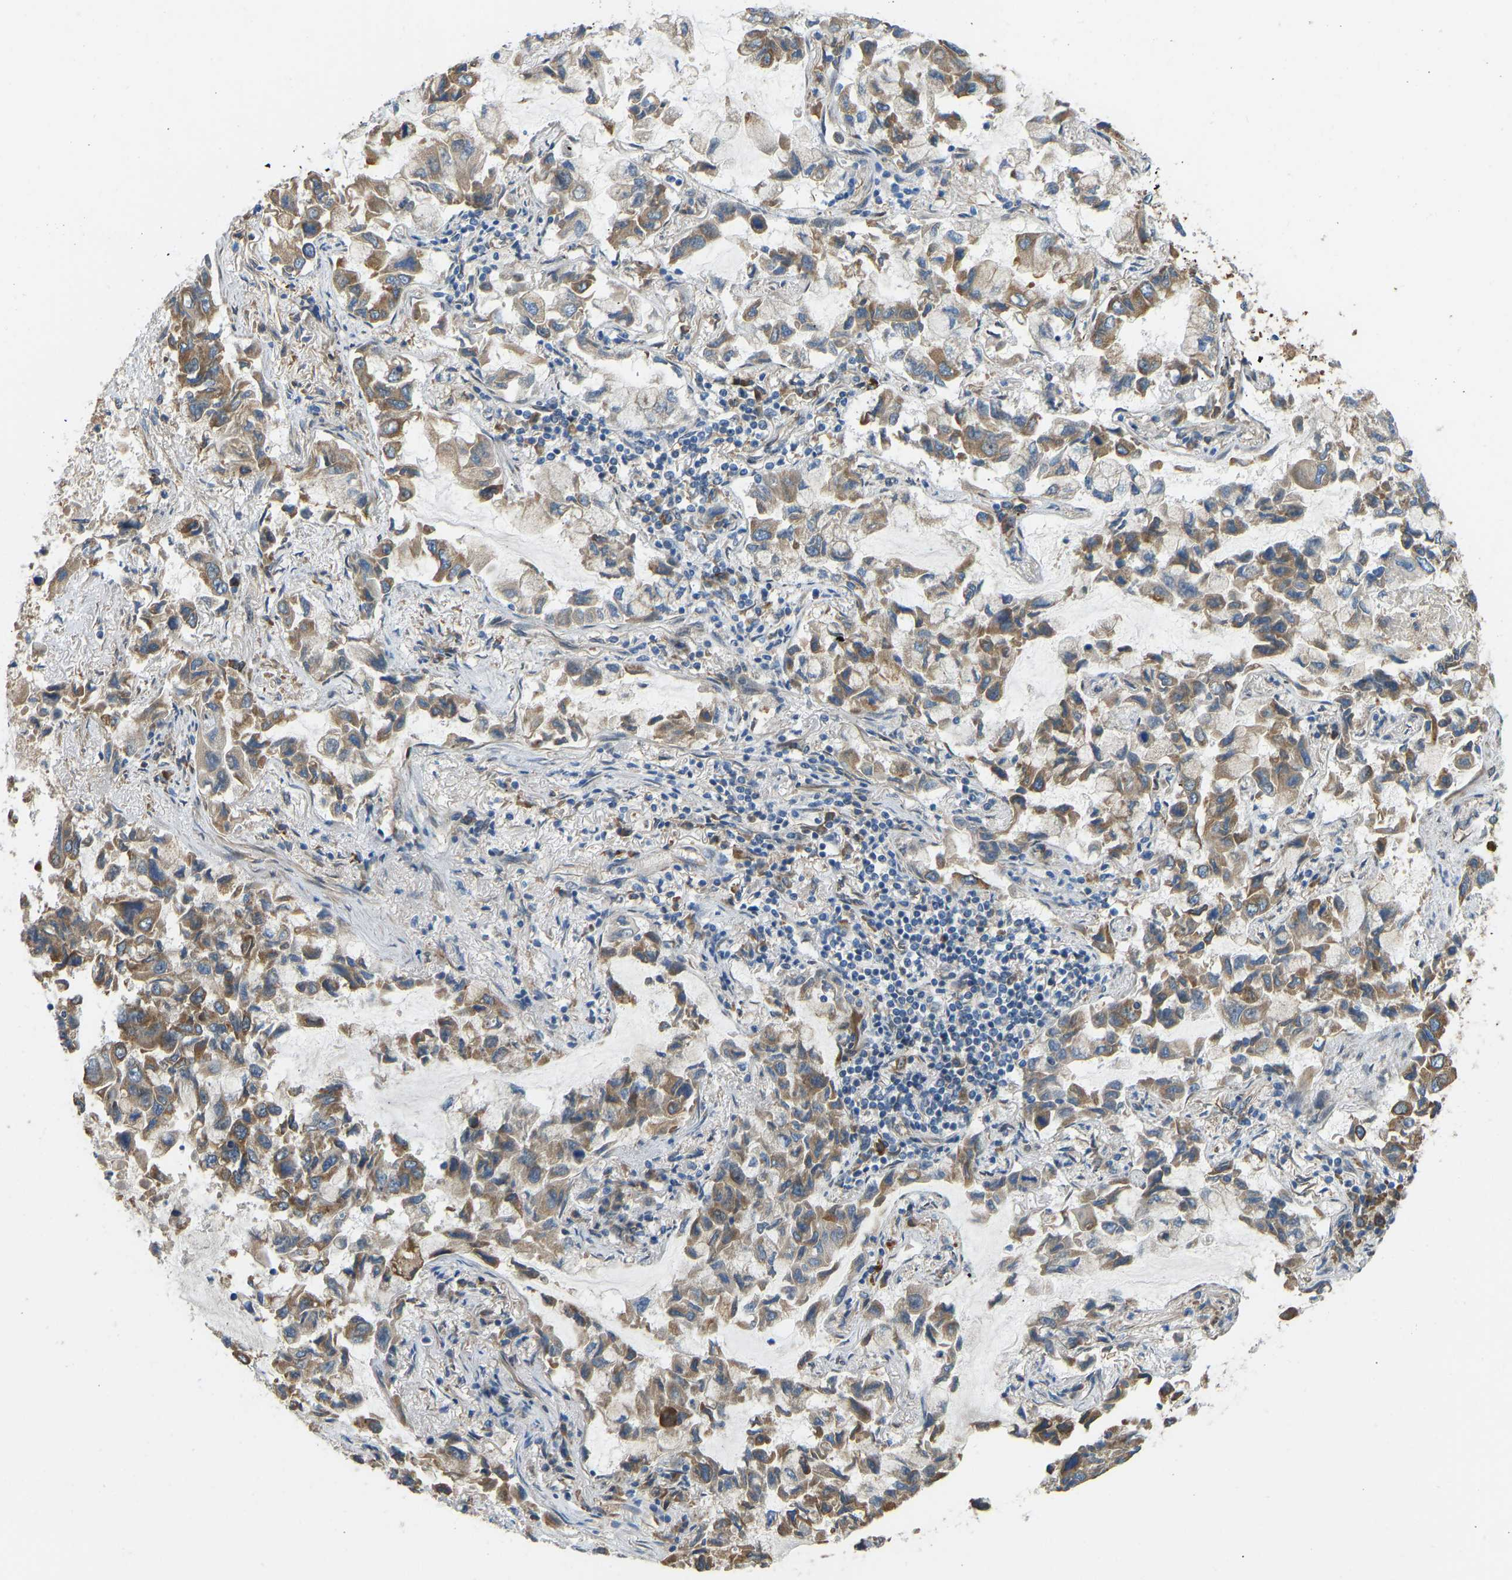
{"staining": {"intensity": "moderate", "quantity": ">75%", "location": "cytoplasmic/membranous"}, "tissue": "lung cancer", "cell_type": "Tumor cells", "image_type": "cancer", "snomed": [{"axis": "morphology", "description": "Adenocarcinoma, NOS"}, {"axis": "topography", "description": "Lung"}], "caption": "A medium amount of moderate cytoplasmic/membranous positivity is appreciated in about >75% of tumor cells in lung cancer (adenocarcinoma) tissue.", "gene": "OS9", "patient": {"sex": "male", "age": 64}}